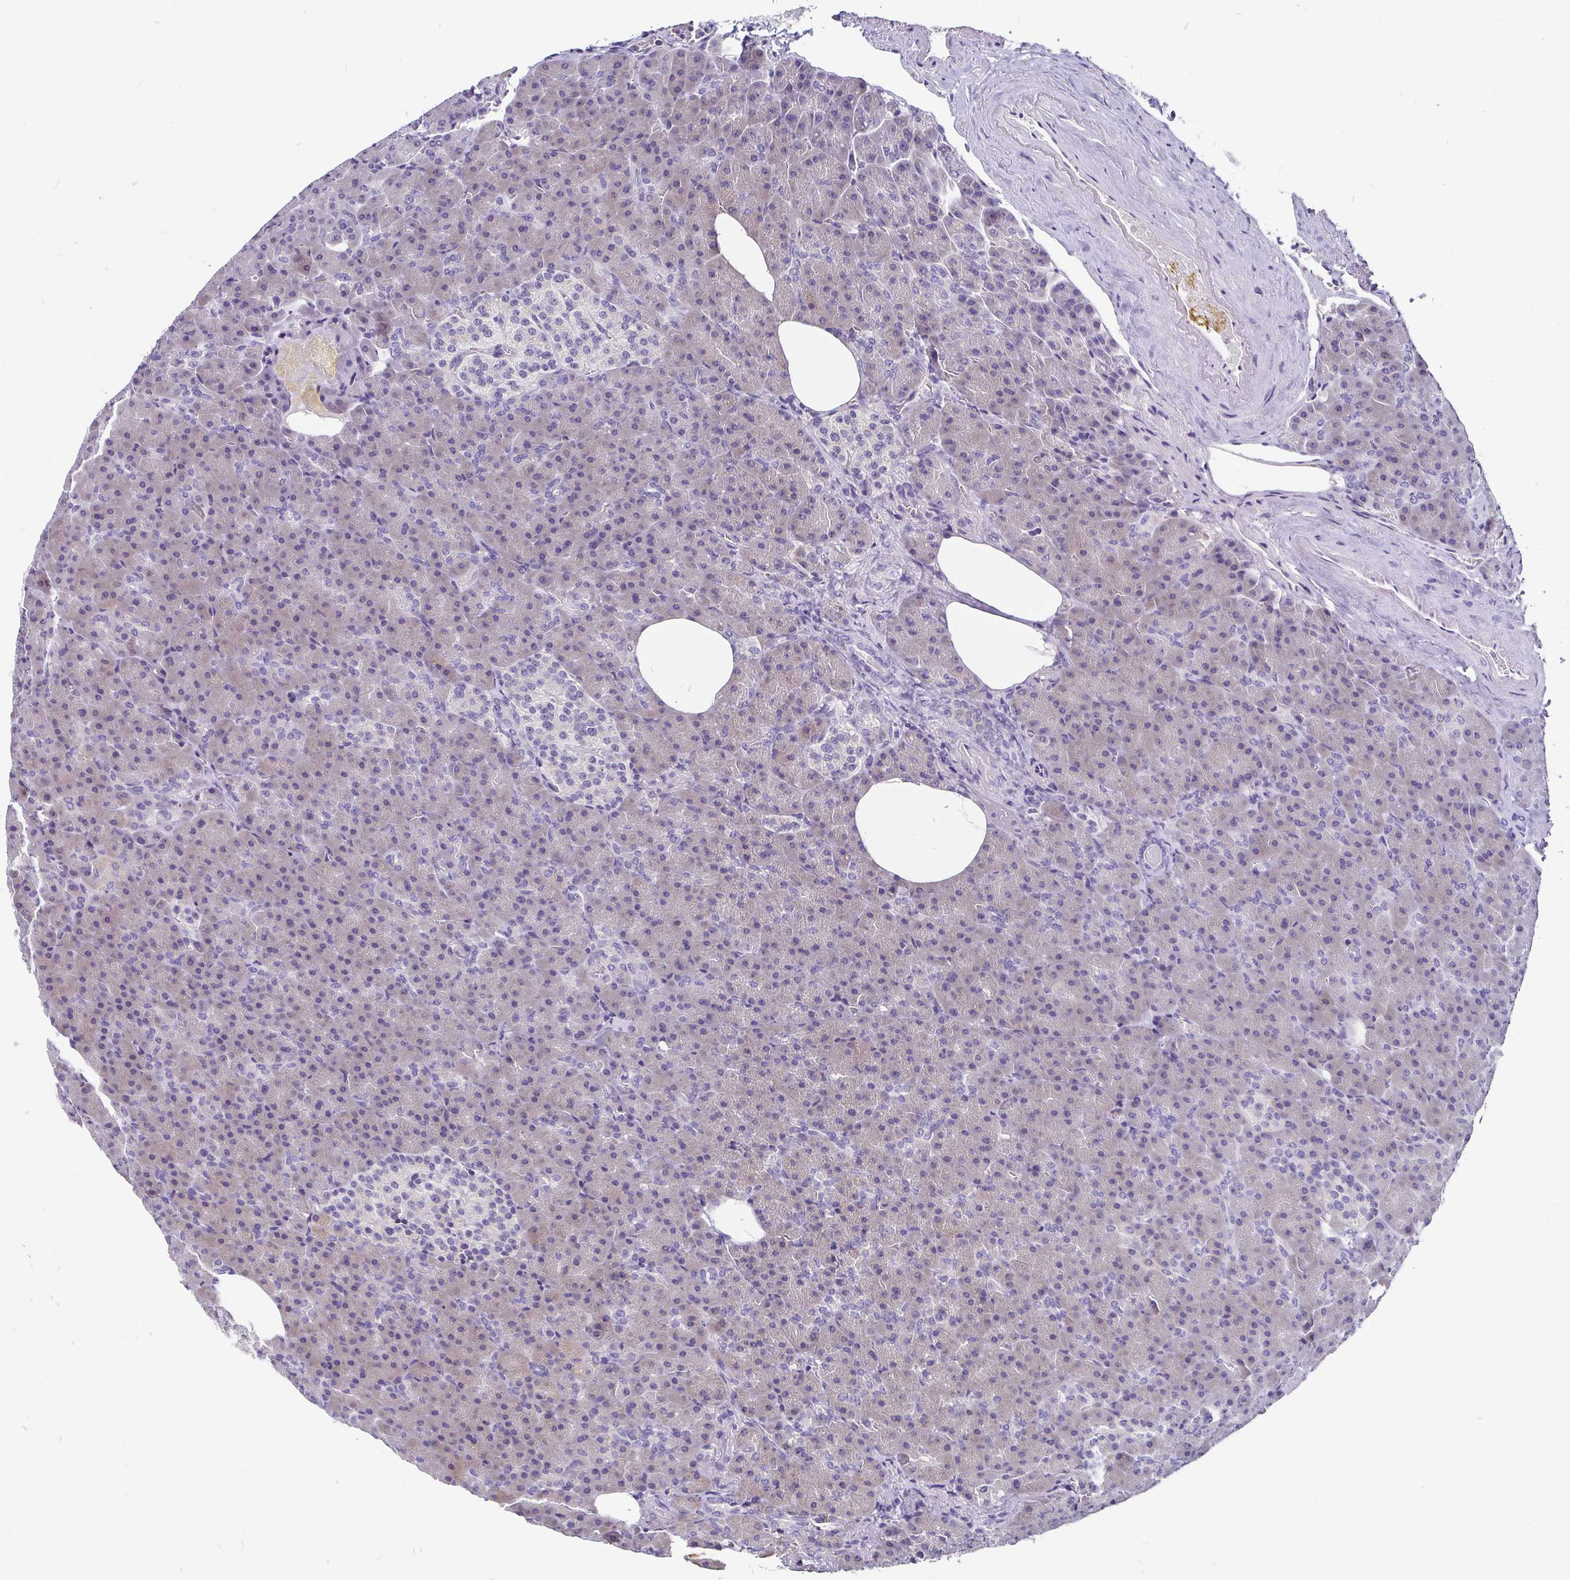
{"staining": {"intensity": "negative", "quantity": "none", "location": "none"}, "tissue": "pancreas", "cell_type": "Exocrine glandular cells", "image_type": "normal", "snomed": [{"axis": "morphology", "description": "Normal tissue, NOS"}, {"axis": "topography", "description": "Pancreas"}], "caption": "Human pancreas stained for a protein using immunohistochemistry (IHC) reveals no staining in exocrine glandular cells.", "gene": "ADAMTS6", "patient": {"sex": "female", "age": 74}}